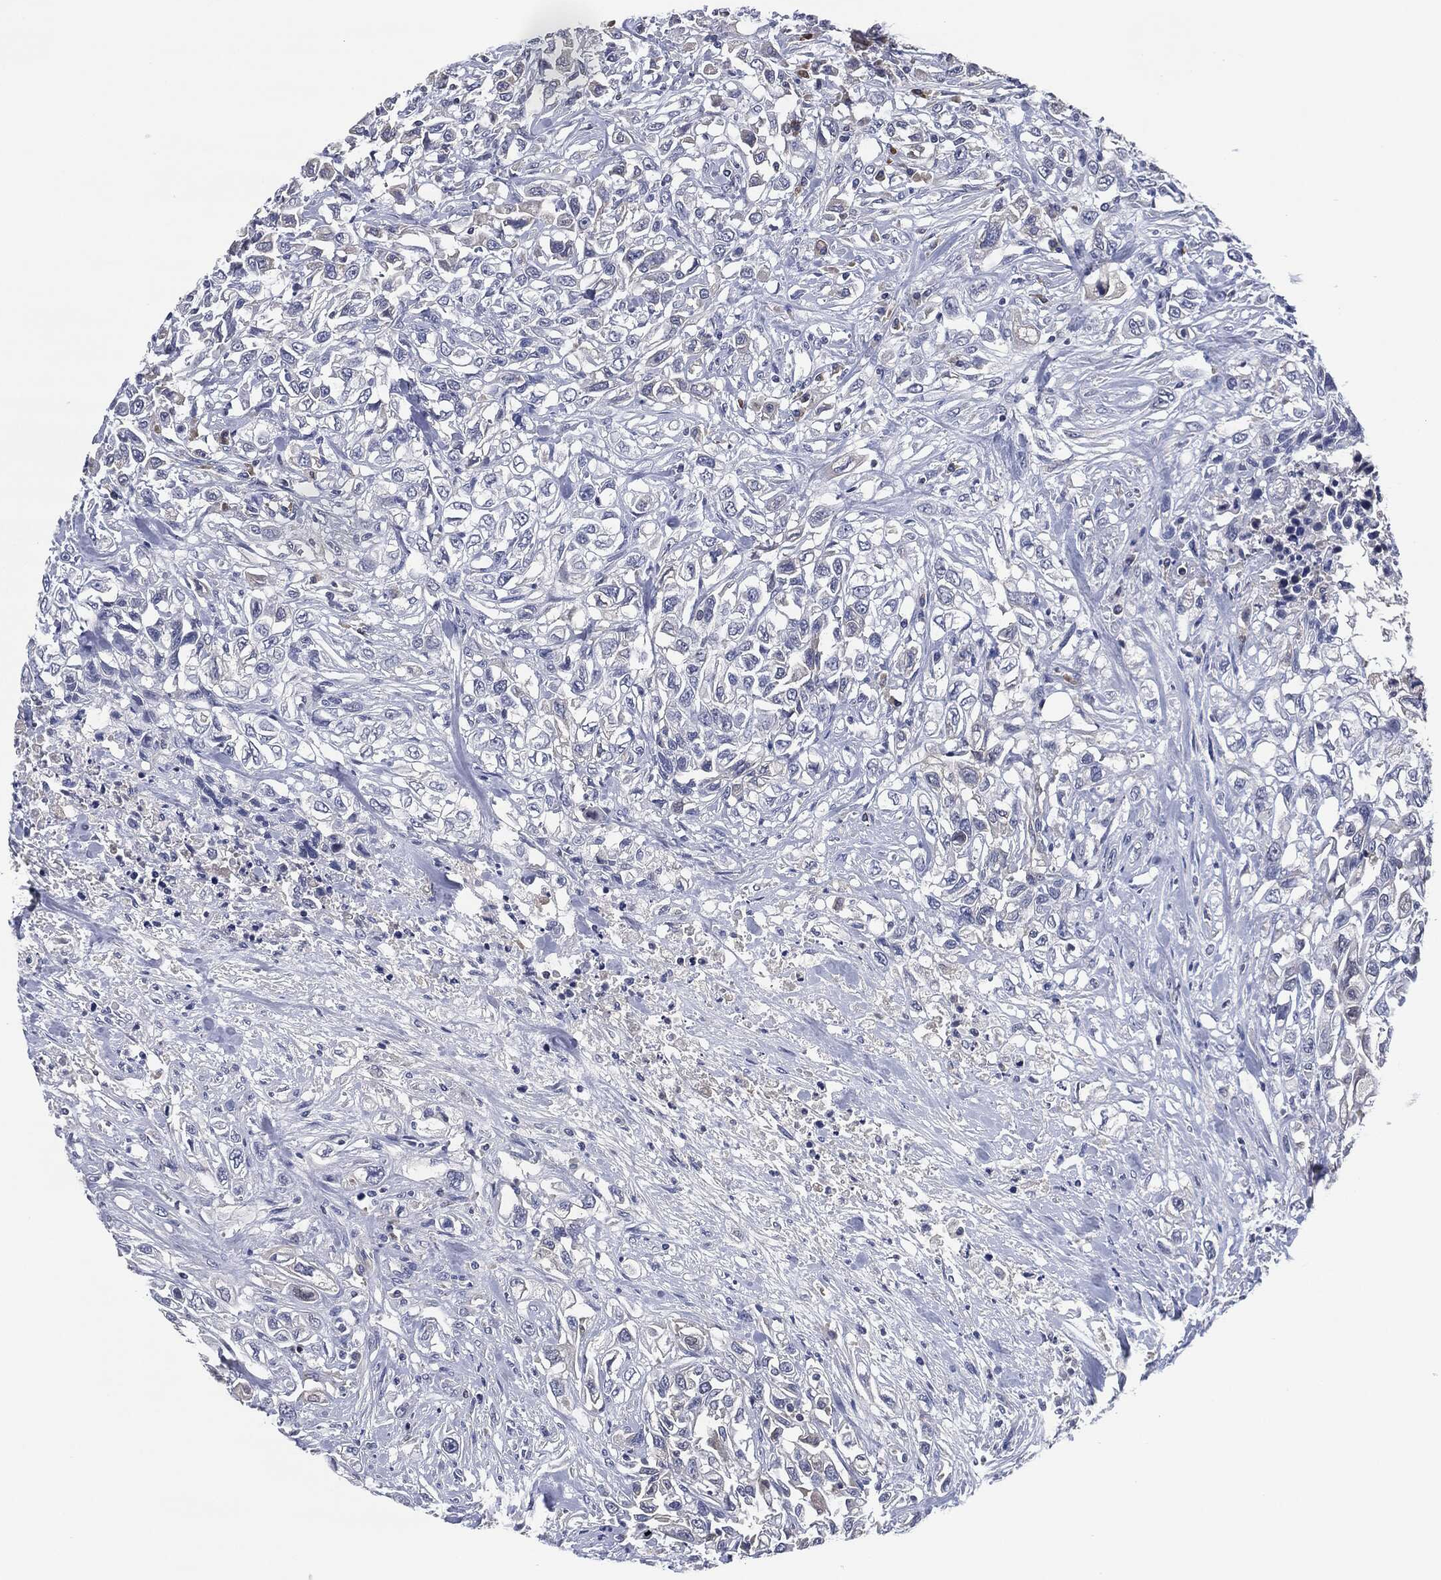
{"staining": {"intensity": "negative", "quantity": "none", "location": "none"}, "tissue": "urothelial cancer", "cell_type": "Tumor cells", "image_type": "cancer", "snomed": [{"axis": "morphology", "description": "Urothelial carcinoma, High grade"}, {"axis": "topography", "description": "Urinary bladder"}], "caption": "Immunohistochemical staining of human urothelial cancer reveals no significant positivity in tumor cells.", "gene": "IL2RG", "patient": {"sex": "female", "age": 56}}